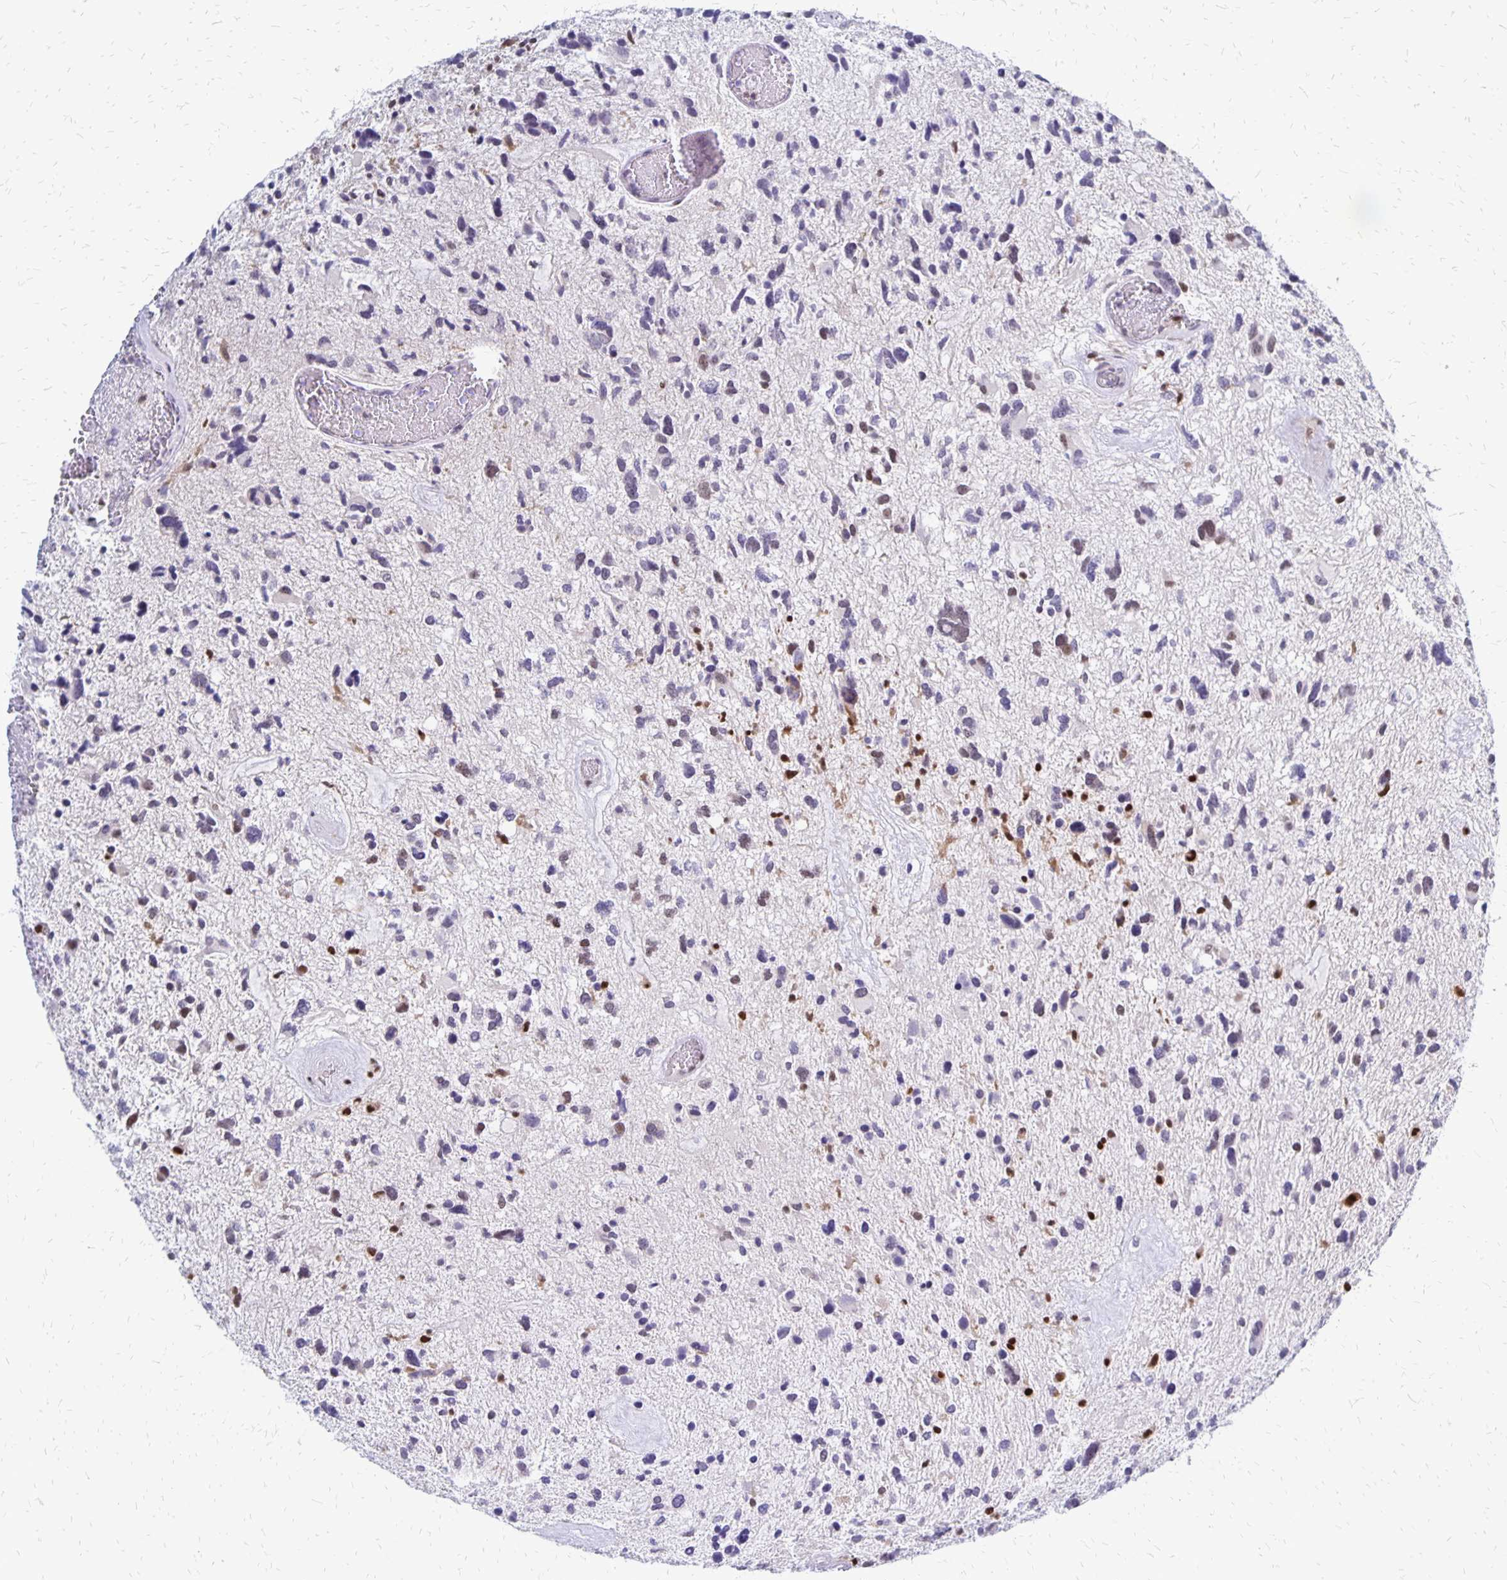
{"staining": {"intensity": "negative", "quantity": "none", "location": "none"}, "tissue": "glioma", "cell_type": "Tumor cells", "image_type": "cancer", "snomed": [{"axis": "morphology", "description": "Glioma, malignant, High grade"}, {"axis": "topography", "description": "Brain"}], "caption": "IHC histopathology image of glioma stained for a protein (brown), which shows no staining in tumor cells.", "gene": "DCK", "patient": {"sex": "female", "age": 11}}